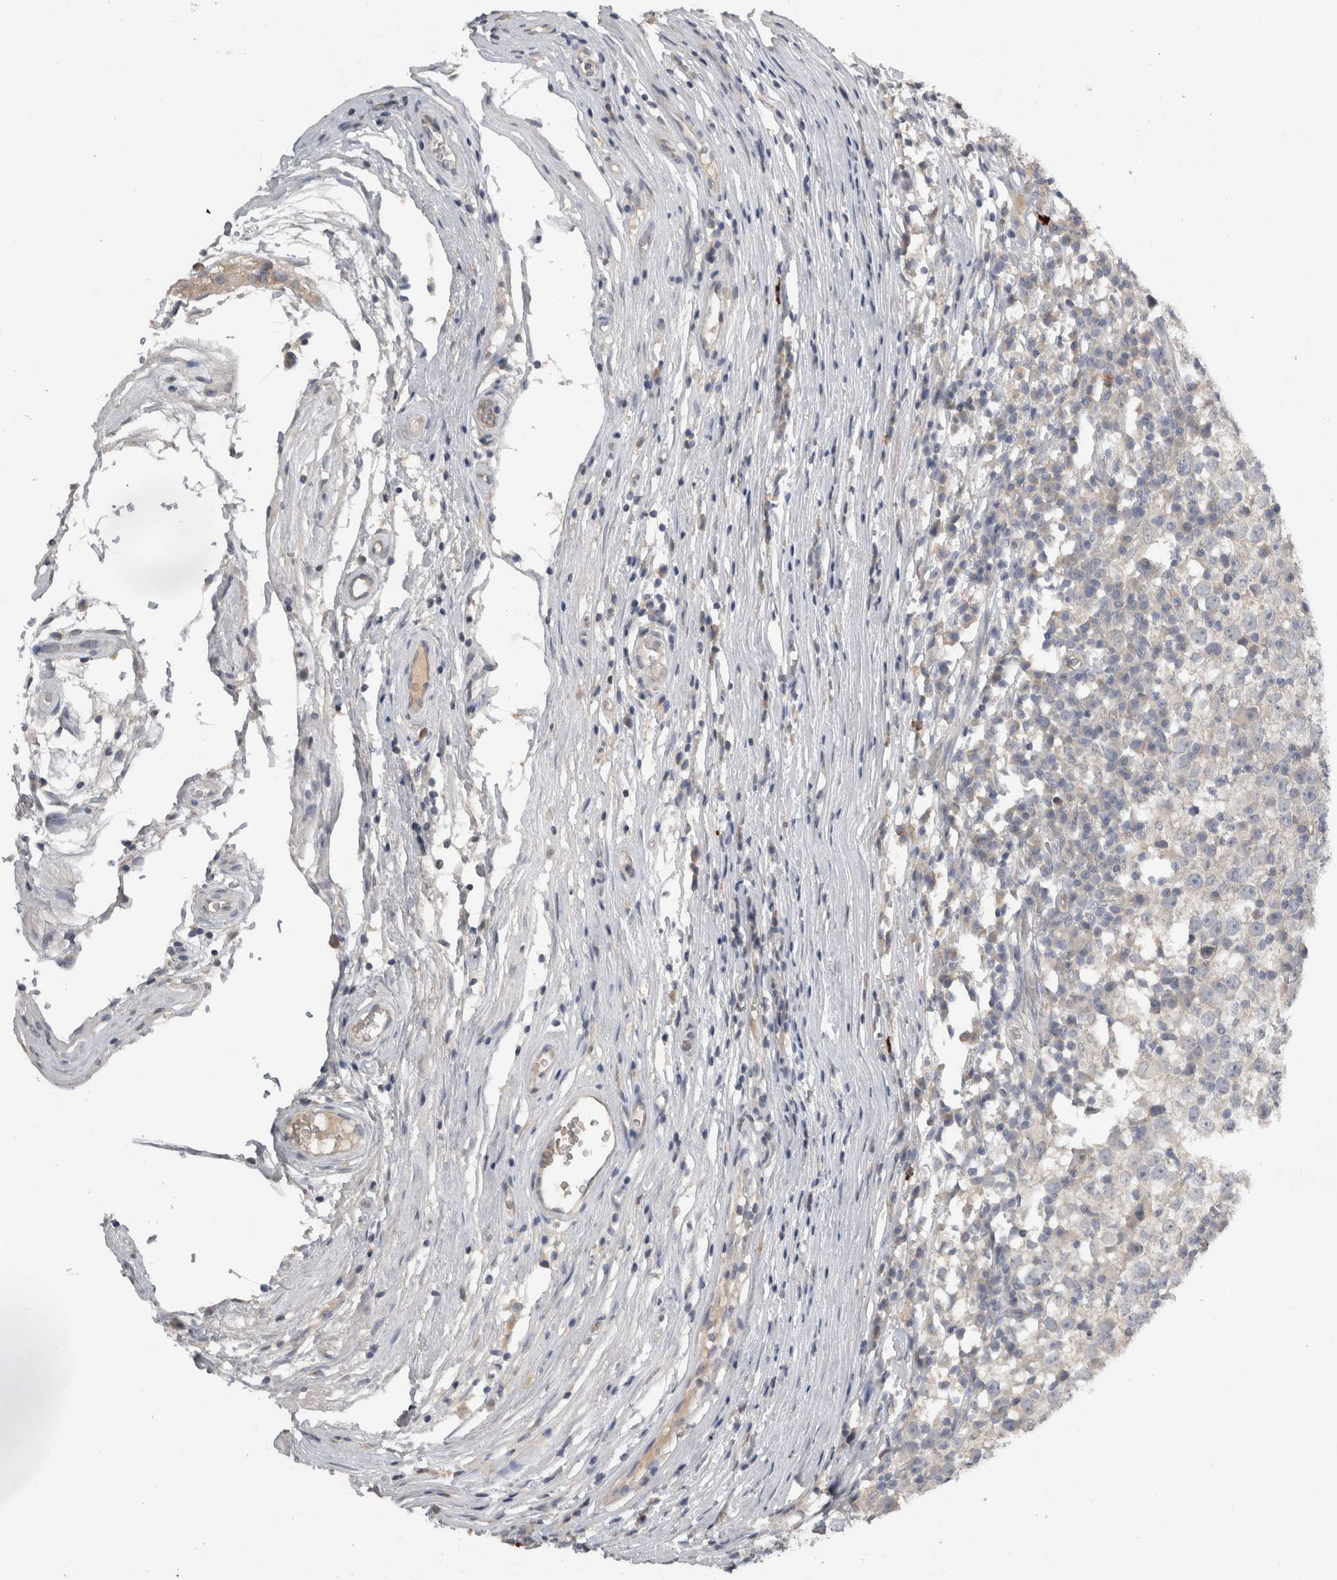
{"staining": {"intensity": "negative", "quantity": "none", "location": "none"}, "tissue": "testis cancer", "cell_type": "Tumor cells", "image_type": "cancer", "snomed": [{"axis": "morphology", "description": "Seminoma, NOS"}, {"axis": "topography", "description": "Testis"}], "caption": "This is a photomicrograph of IHC staining of testis cancer, which shows no positivity in tumor cells. (DAB (3,3'-diaminobenzidine) immunohistochemistry visualized using brightfield microscopy, high magnification).", "gene": "SLC22A11", "patient": {"sex": "male", "age": 65}}